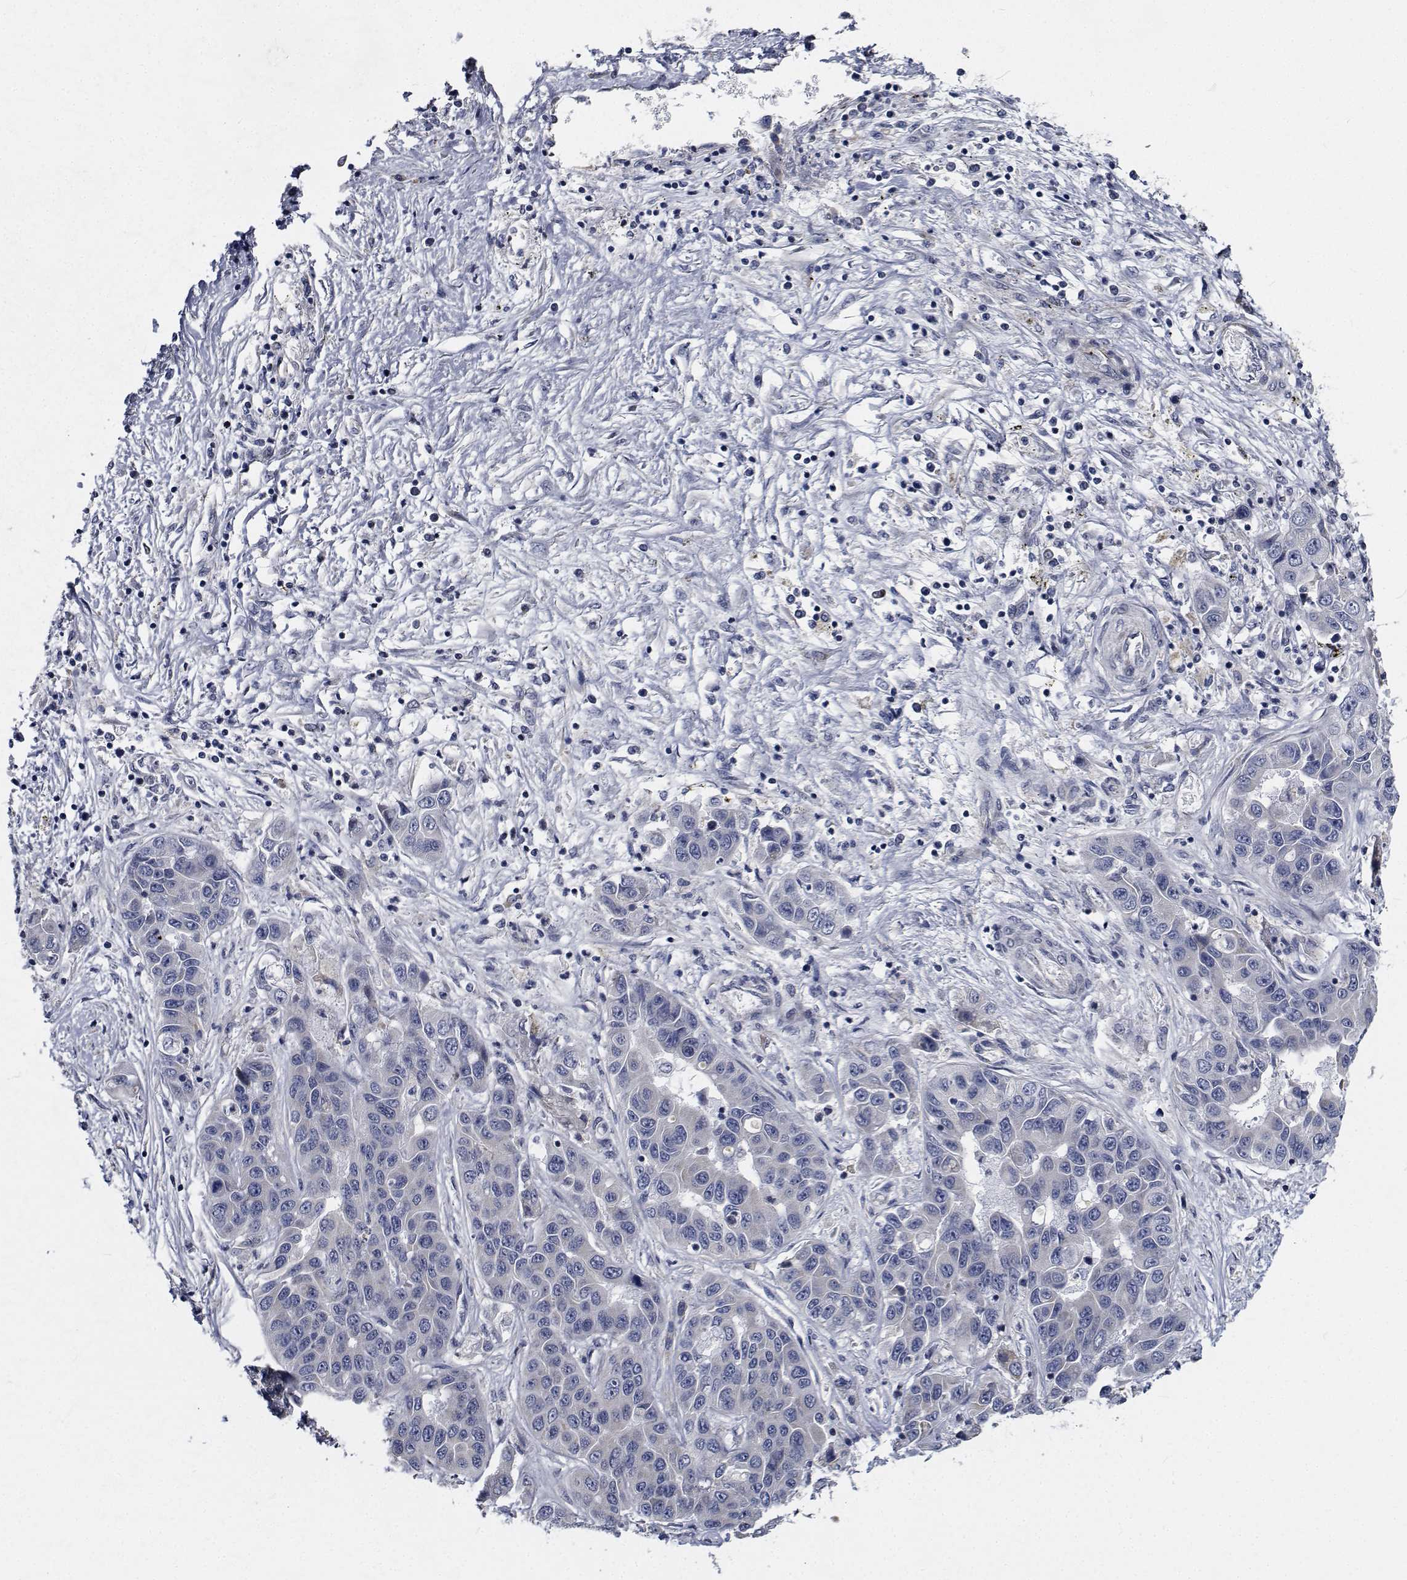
{"staining": {"intensity": "negative", "quantity": "none", "location": "none"}, "tissue": "liver cancer", "cell_type": "Tumor cells", "image_type": "cancer", "snomed": [{"axis": "morphology", "description": "Cholangiocarcinoma"}, {"axis": "topography", "description": "Liver"}], "caption": "IHC image of neoplastic tissue: cholangiocarcinoma (liver) stained with DAB reveals no significant protein staining in tumor cells.", "gene": "TTBK1", "patient": {"sex": "female", "age": 52}}